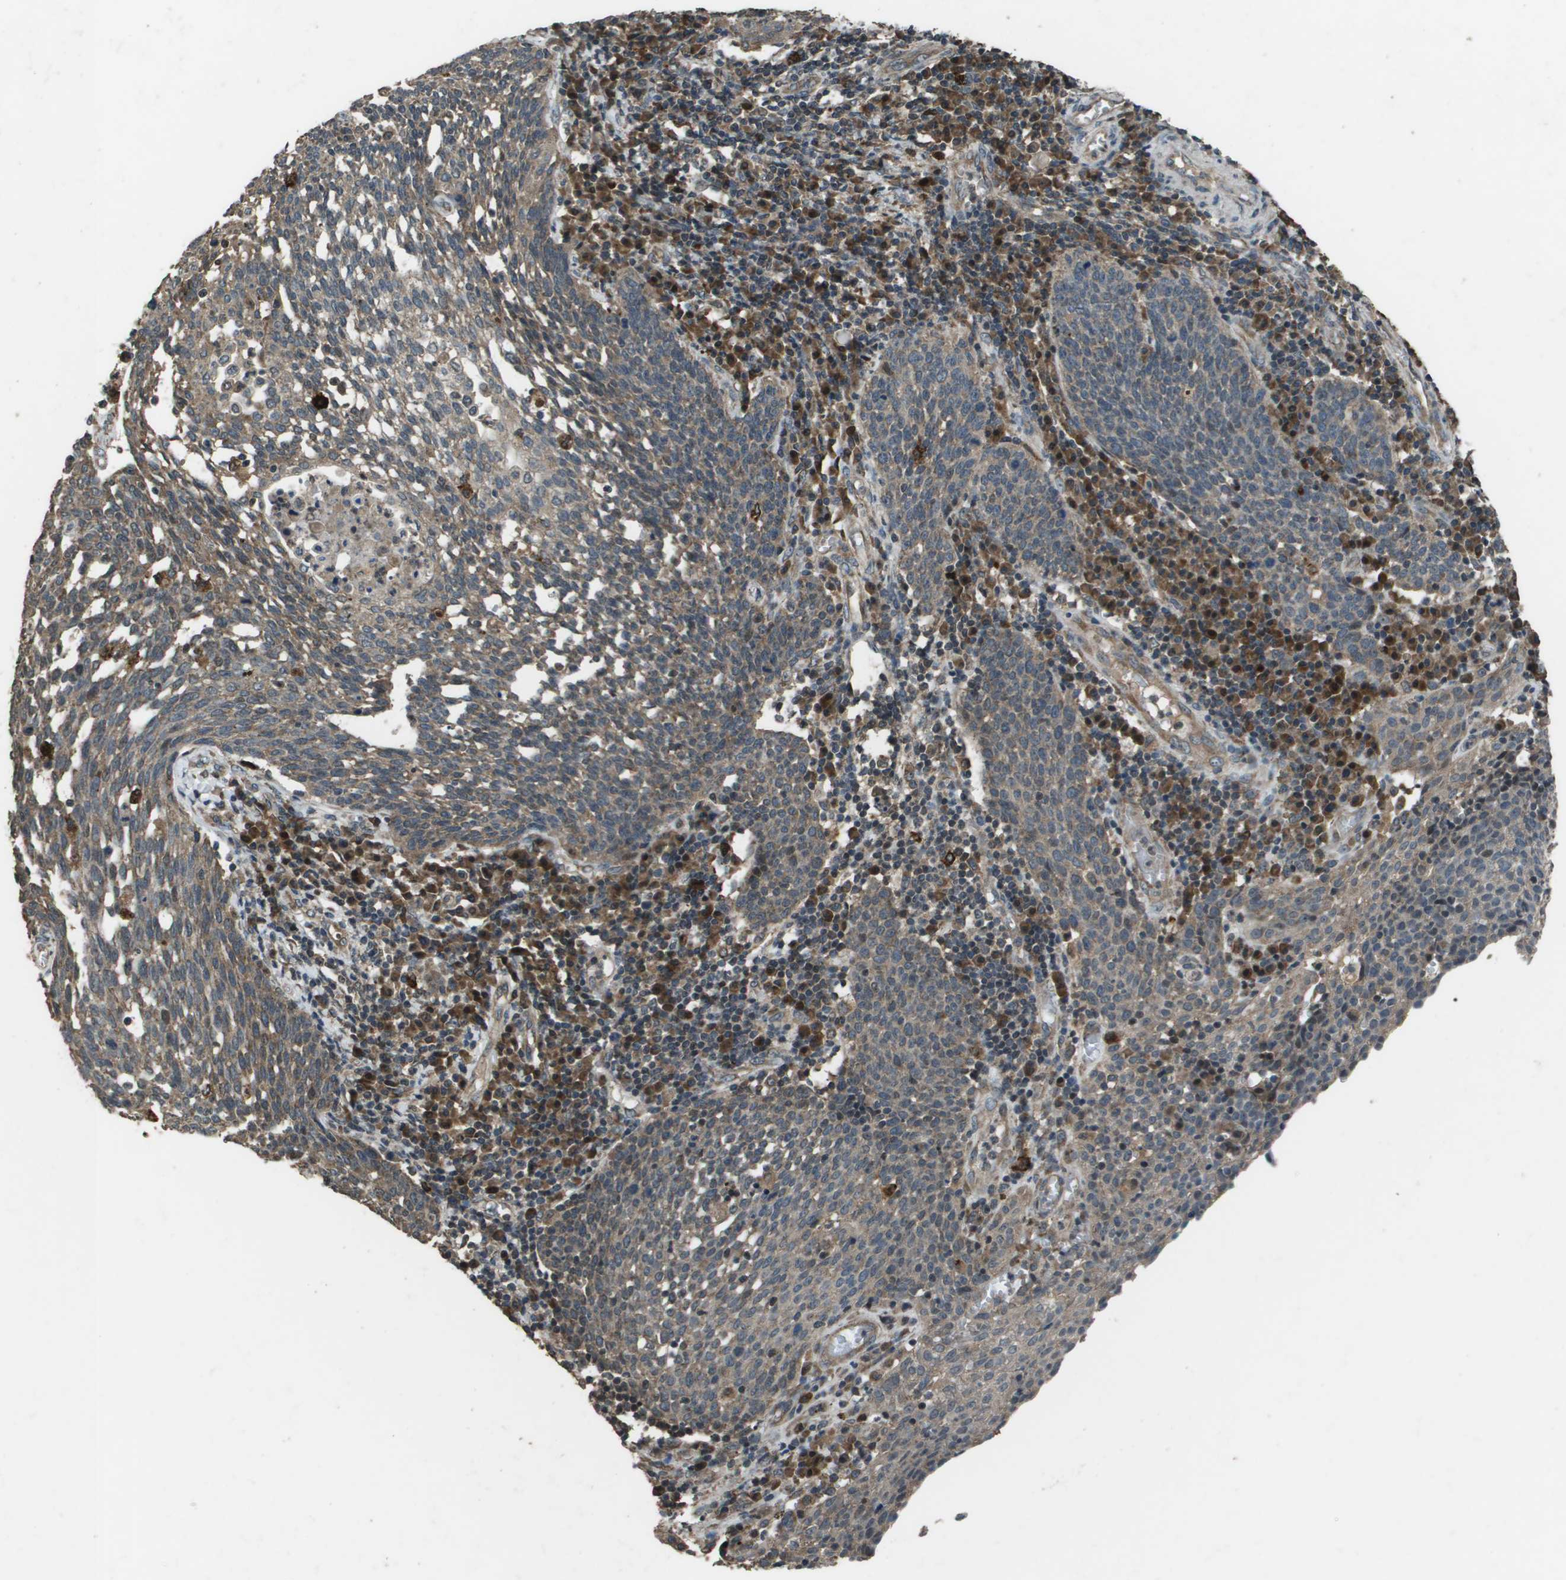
{"staining": {"intensity": "weak", "quantity": "25%-75%", "location": "cytoplasmic/membranous"}, "tissue": "cervical cancer", "cell_type": "Tumor cells", "image_type": "cancer", "snomed": [{"axis": "morphology", "description": "Squamous cell carcinoma, NOS"}, {"axis": "topography", "description": "Cervix"}], "caption": "Weak cytoplasmic/membranous positivity for a protein is identified in approximately 25%-75% of tumor cells of cervical squamous cell carcinoma using immunohistochemistry.", "gene": "GOSR2", "patient": {"sex": "female", "age": 34}}